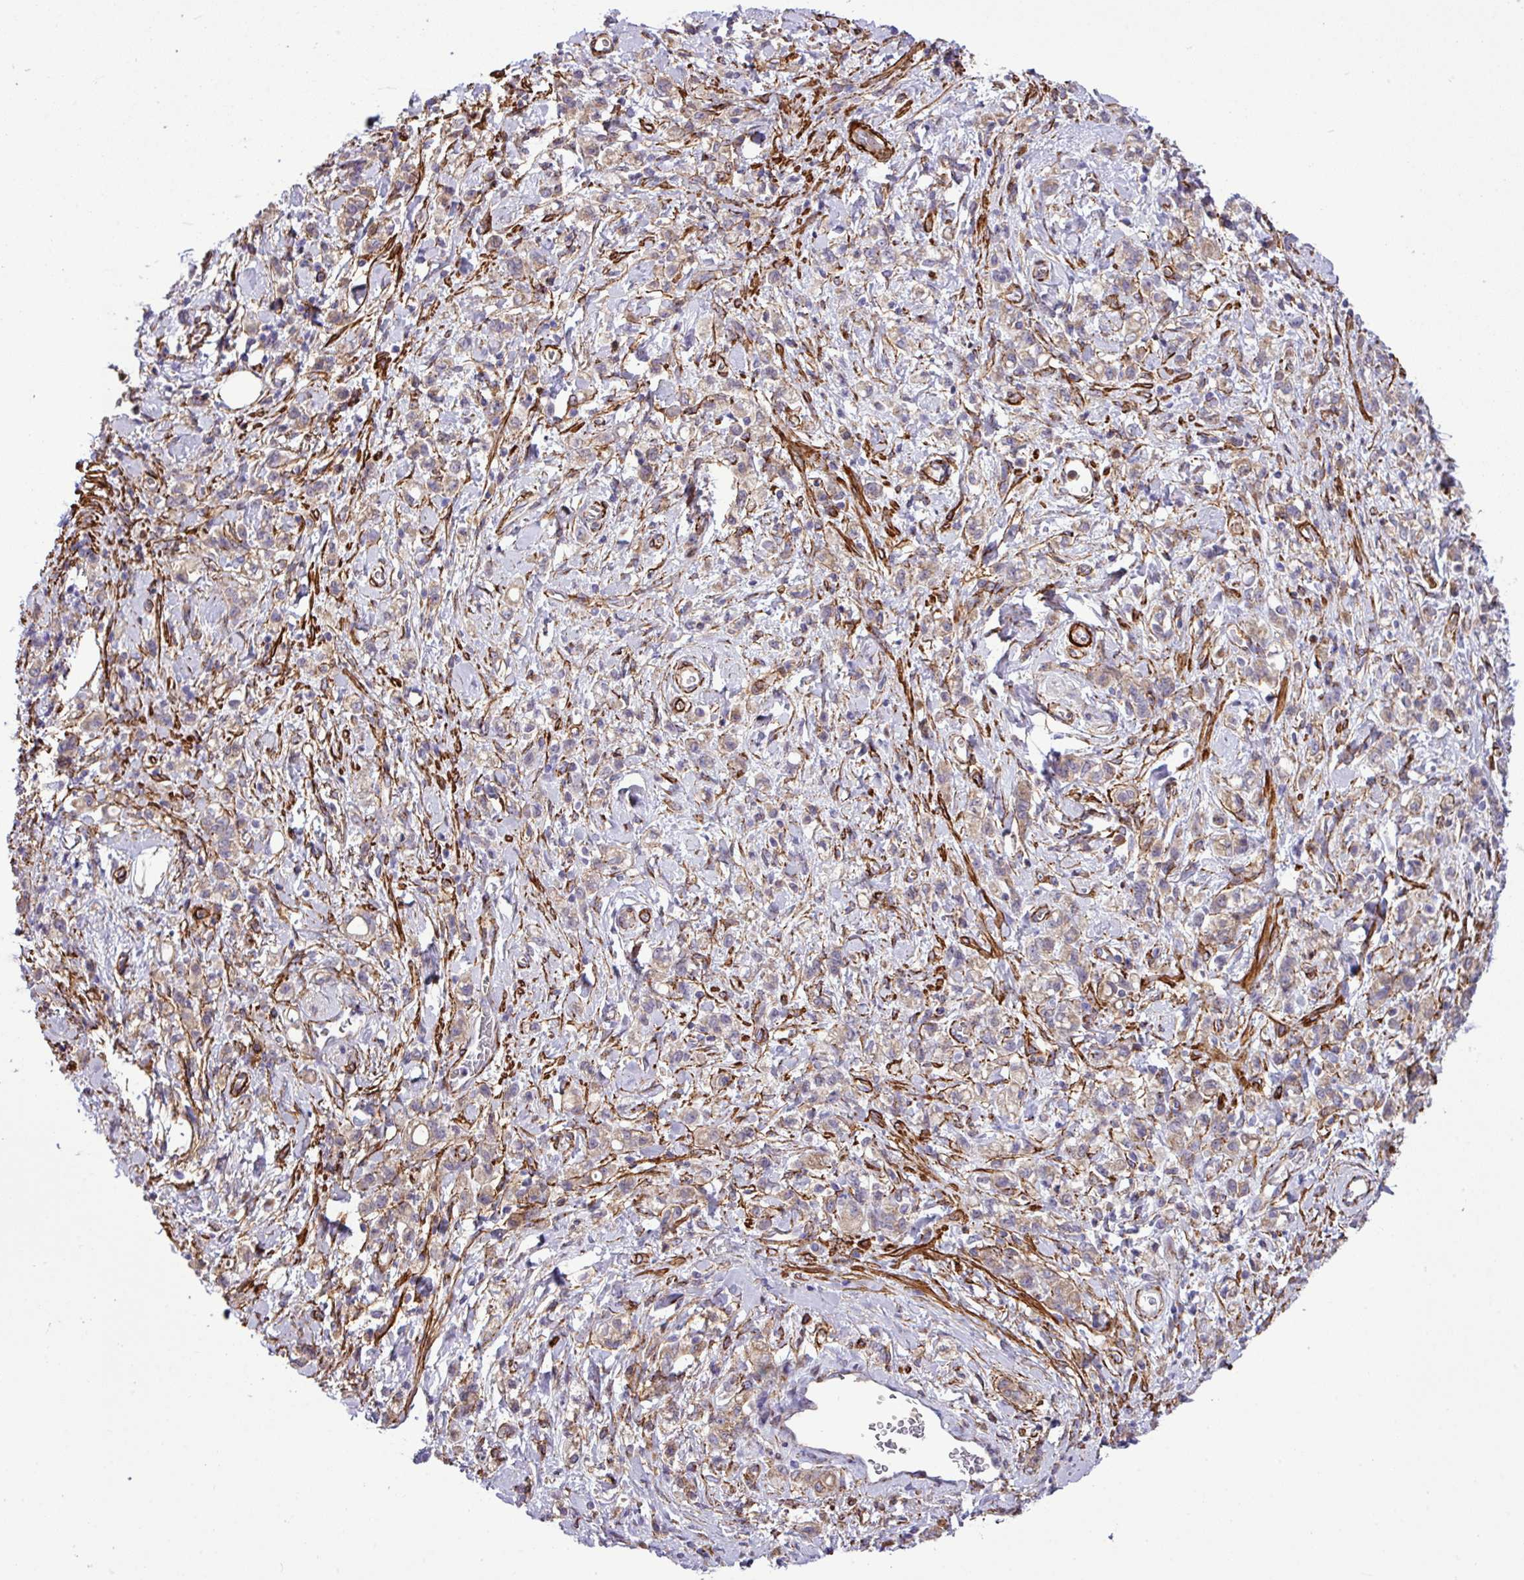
{"staining": {"intensity": "weak", "quantity": "25%-75%", "location": "cytoplasmic/membranous"}, "tissue": "stomach cancer", "cell_type": "Tumor cells", "image_type": "cancer", "snomed": [{"axis": "morphology", "description": "Adenocarcinoma, NOS"}, {"axis": "topography", "description": "Stomach"}], "caption": "A brown stain shows weak cytoplasmic/membranous staining of a protein in human stomach cancer (adenocarcinoma) tumor cells.", "gene": "FAM47E", "patient": {"sex": "male", "age": 77}}